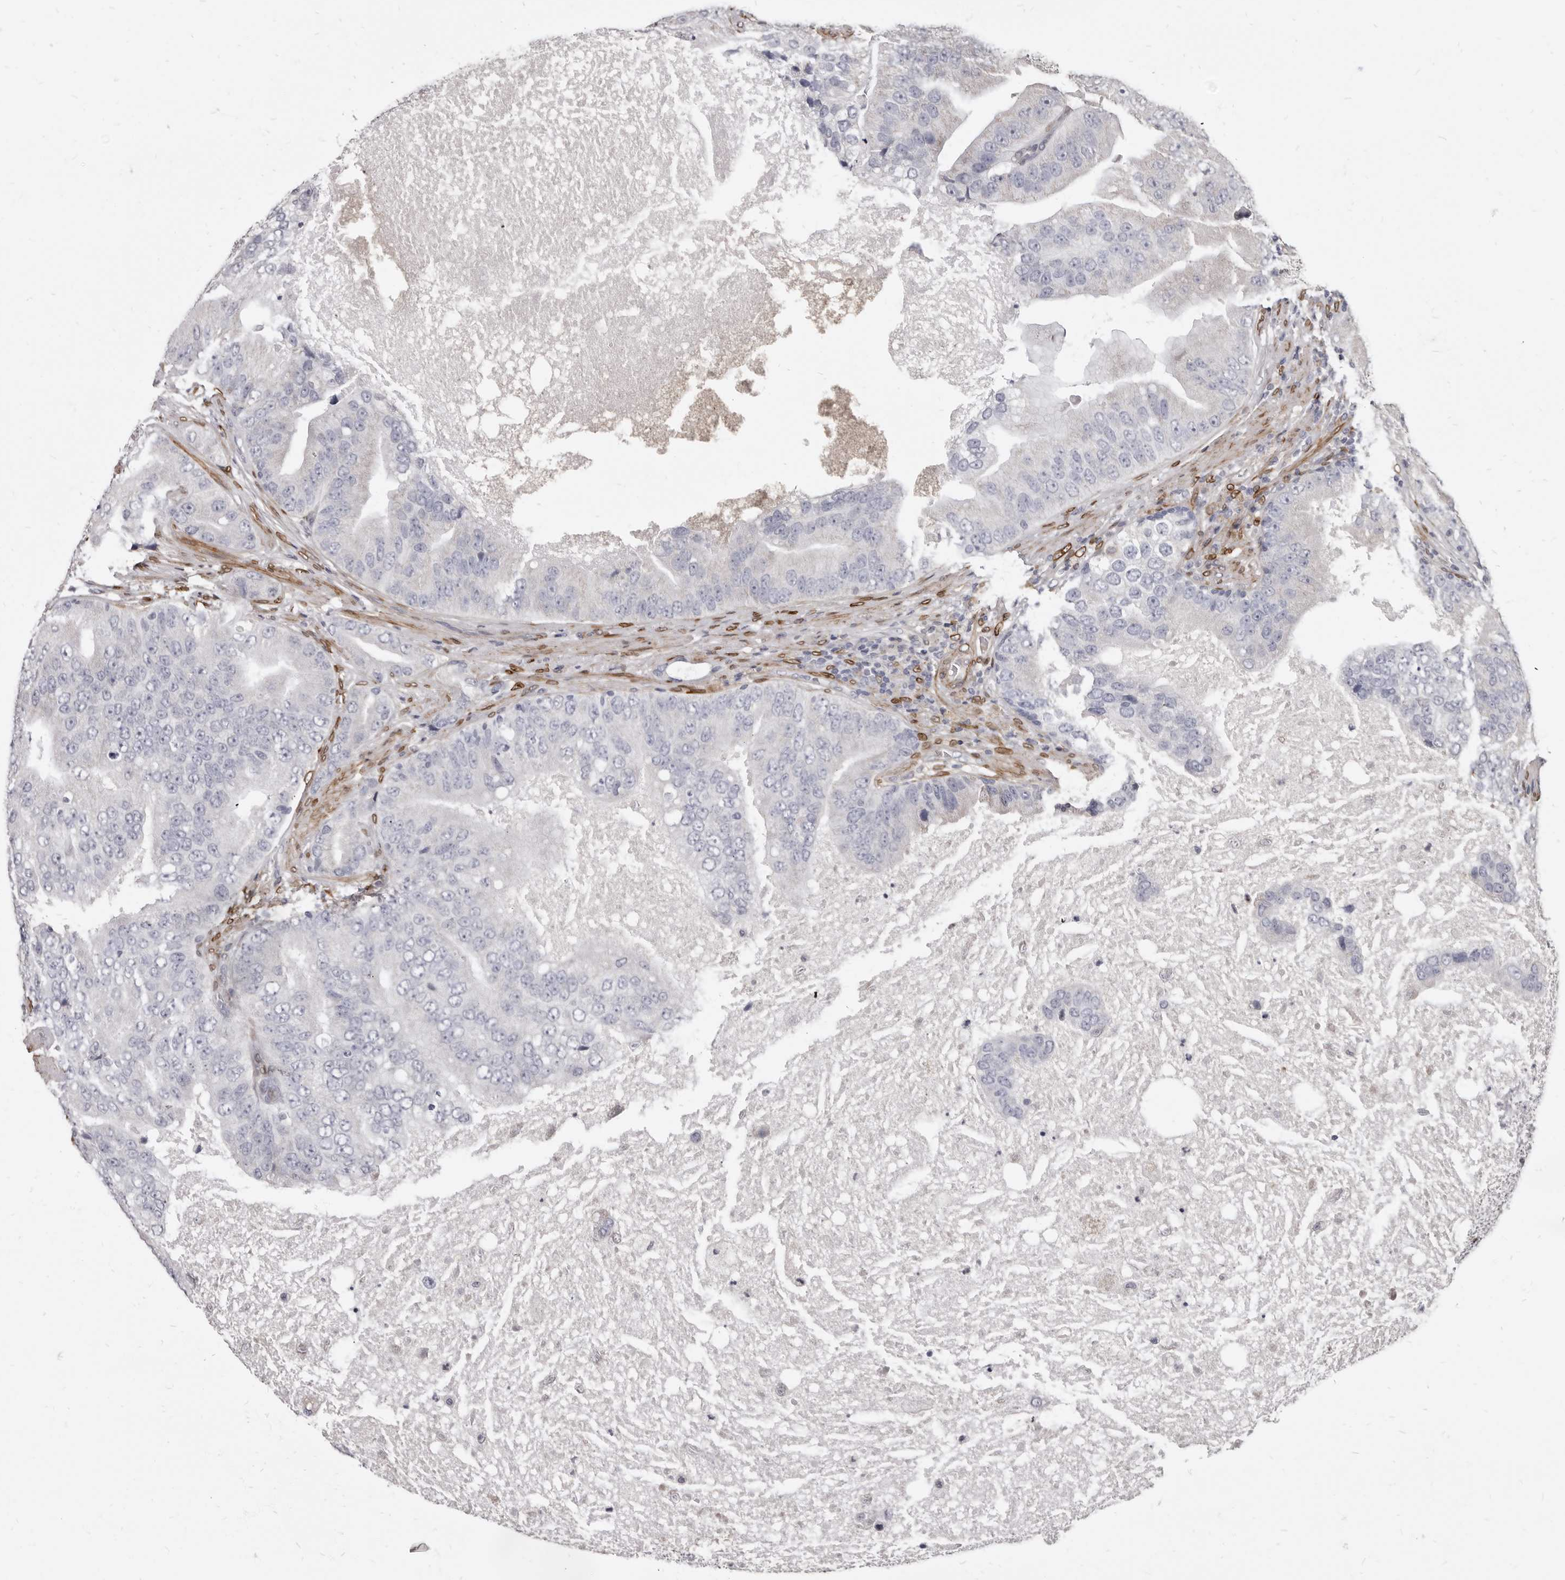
{"staining": {"intensity": "negative", "quantity": "none", "location": "none"}, "tissue": "prostate cancer", "cell_type": "Tumor cells", "image_type": "cancer", "snomed": [{"axis": "morphology", "description": "Adenocarcinoma, High grade"}, {"axis": "topography", "description": "Prostate"}], "caption": "Prostate high-grade adenocarcinoma was stained to show a protein in brown. There is no significant positivity in tumor cells.", "gene": "MRGPRF", "patient": {"sex": "male", "age": 70}}